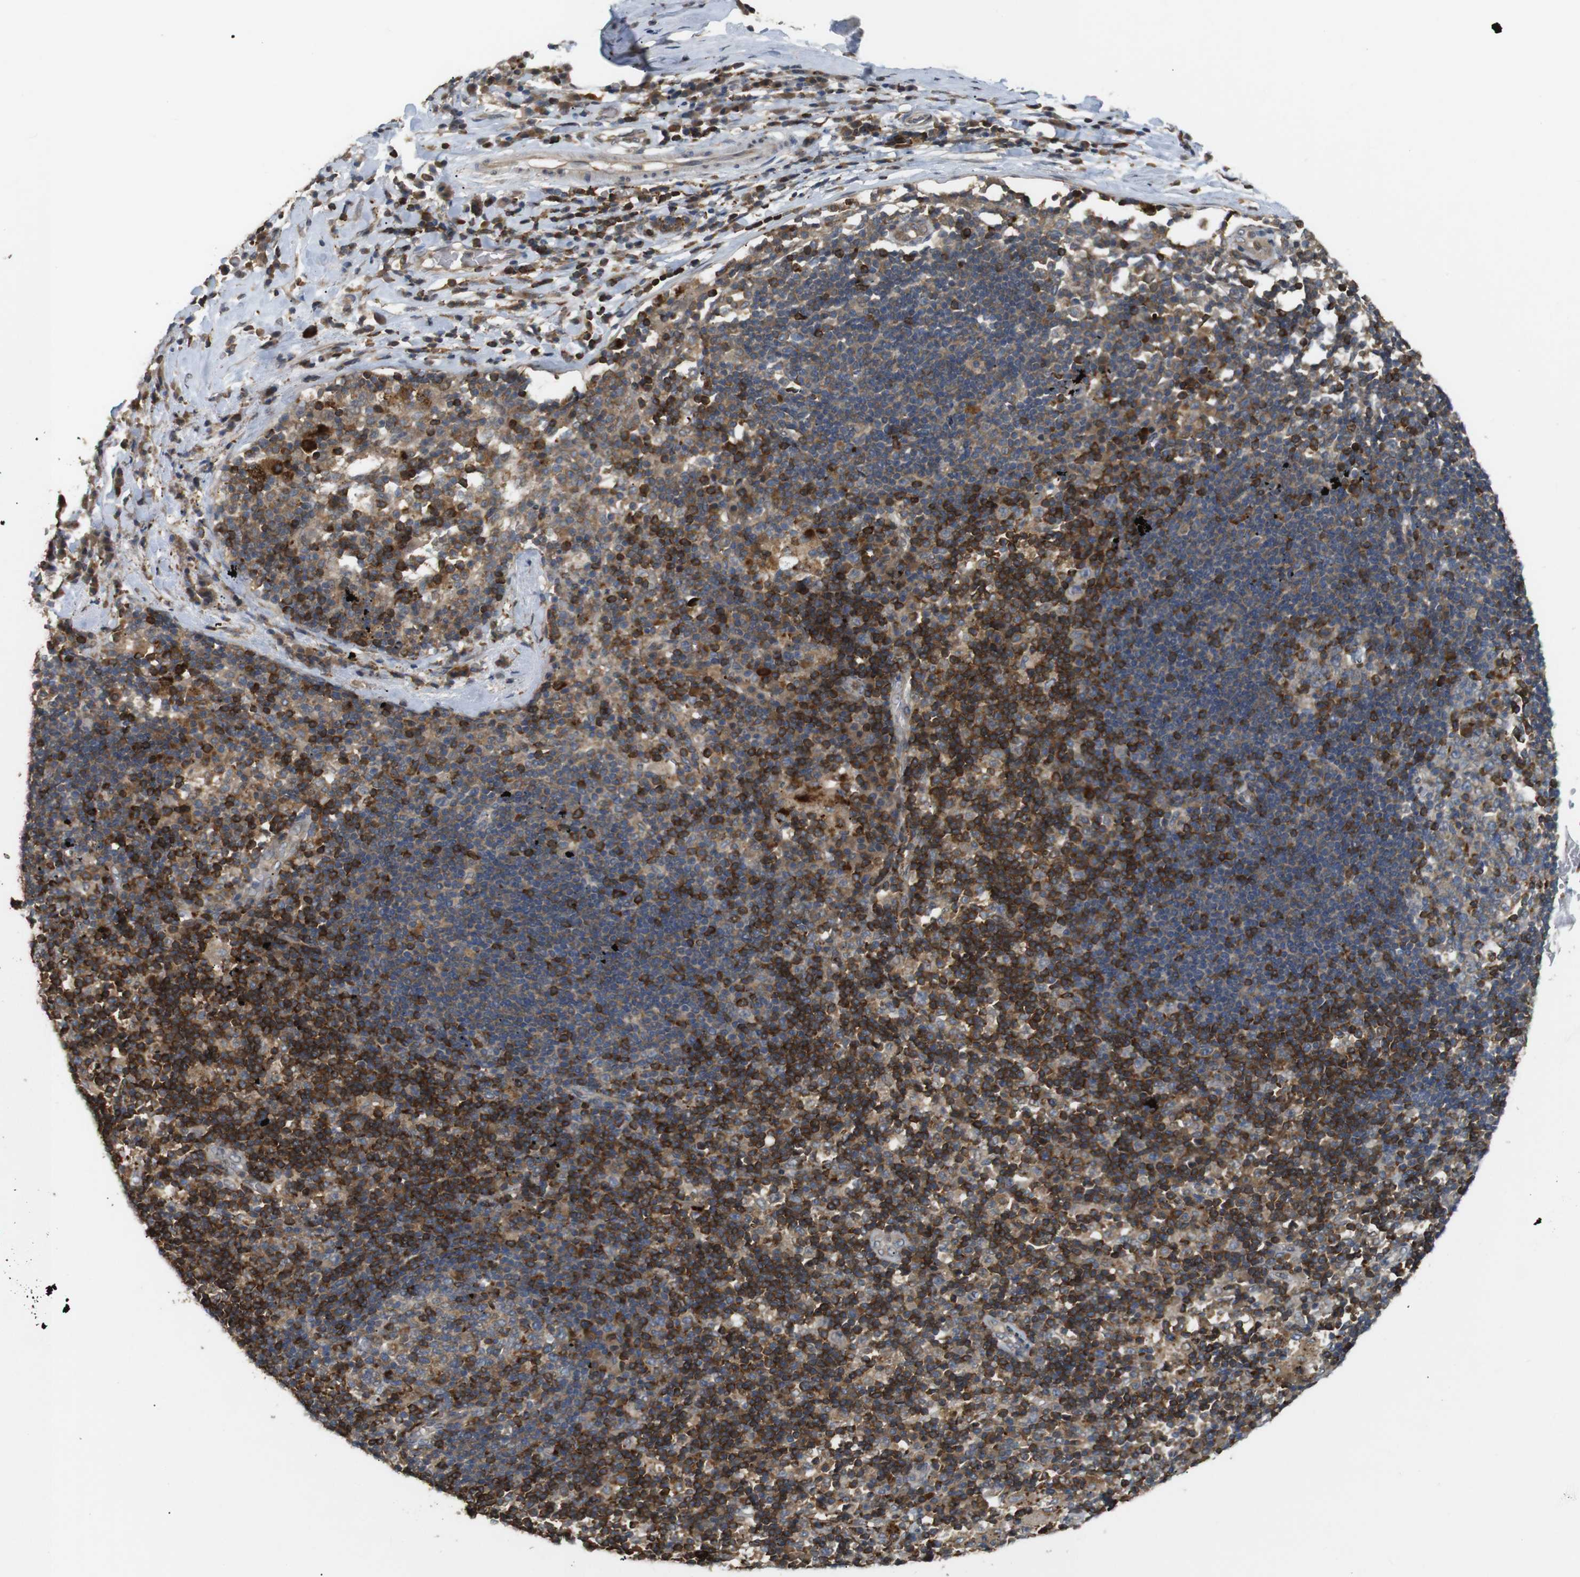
{"staining": {"intensity": "weak", "quantity": ">75%", "location": "cytoplasmic/membranous"}, "tissue": "adipose tissue", "cell_type": "Adipocytes", "image_type": "normal", "snomed": [{"axis": "morphology", "description": "Normal tissue, NOS"}, {"axis": "morphology", "description": "Adenocarcinoma, NOS"}, {"axis": "topography", "description": "Esophagus"}], "caption": "Immunohistochemistry (IHC) of normal human adipose tissue exhibits low levels of weak cytoplasmic/membranous staining in about >75% of adipocytes.", "gene": "KSR1", "patient": {"sex": "male", "age": 62}}